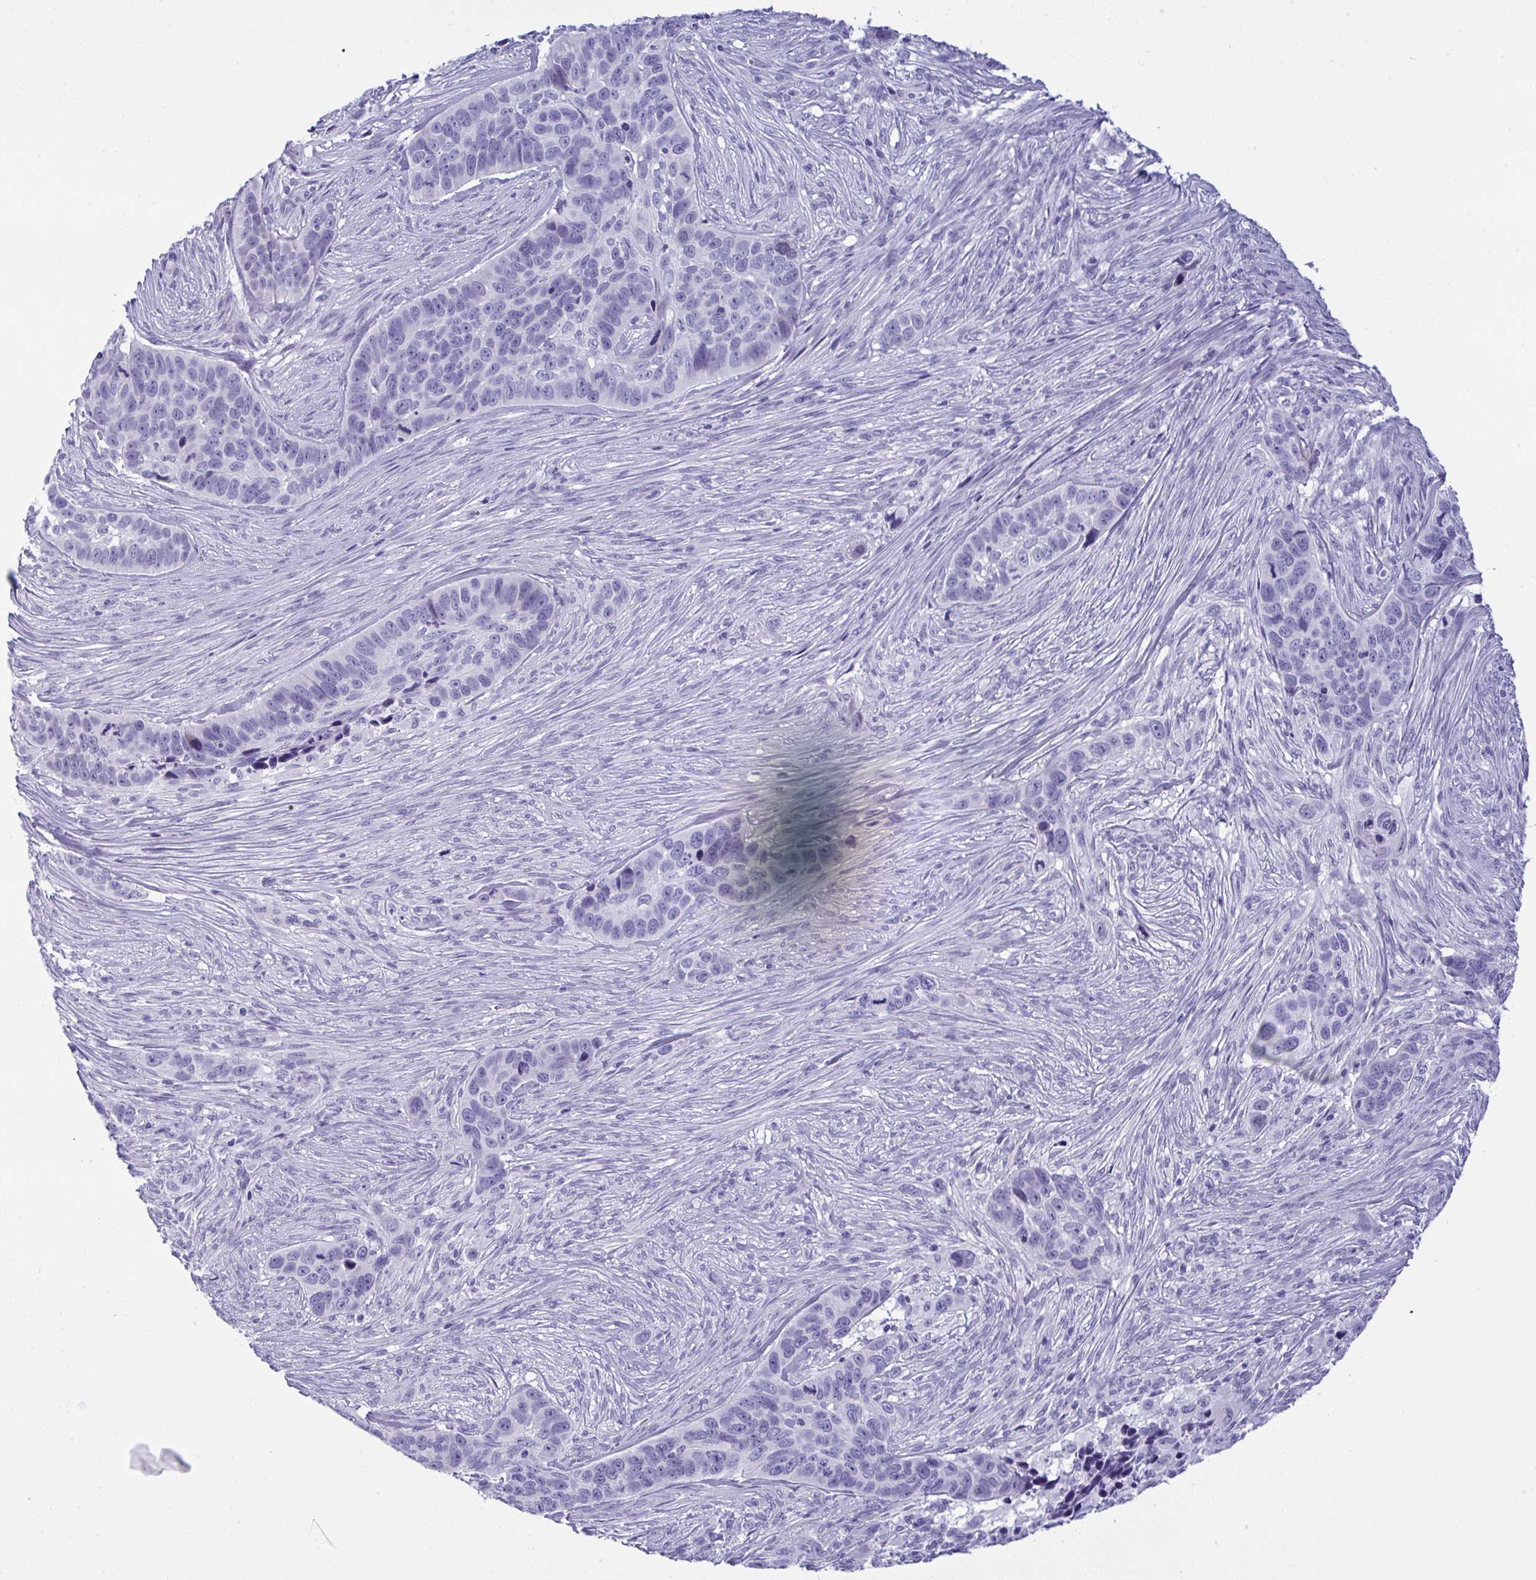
{"staining": {"intensity": "negative", "quantity": "none", "location": "none"}, "tissue": "skin cancer", "cell_type": "Tumor cells", "image_type": "cancer", "snomed": [{"axis": "morphology", "description": "Basal cell carcinoma"}, {"axis": "topography", "description": "Skin"}], "caption": "Skin cancer (basal cell carcinoma) was stained to show a protein in brown. There is no significant staining in tumor cells.", "gene": "YBX2", "patient": {"sex": "female", "age": 82}}